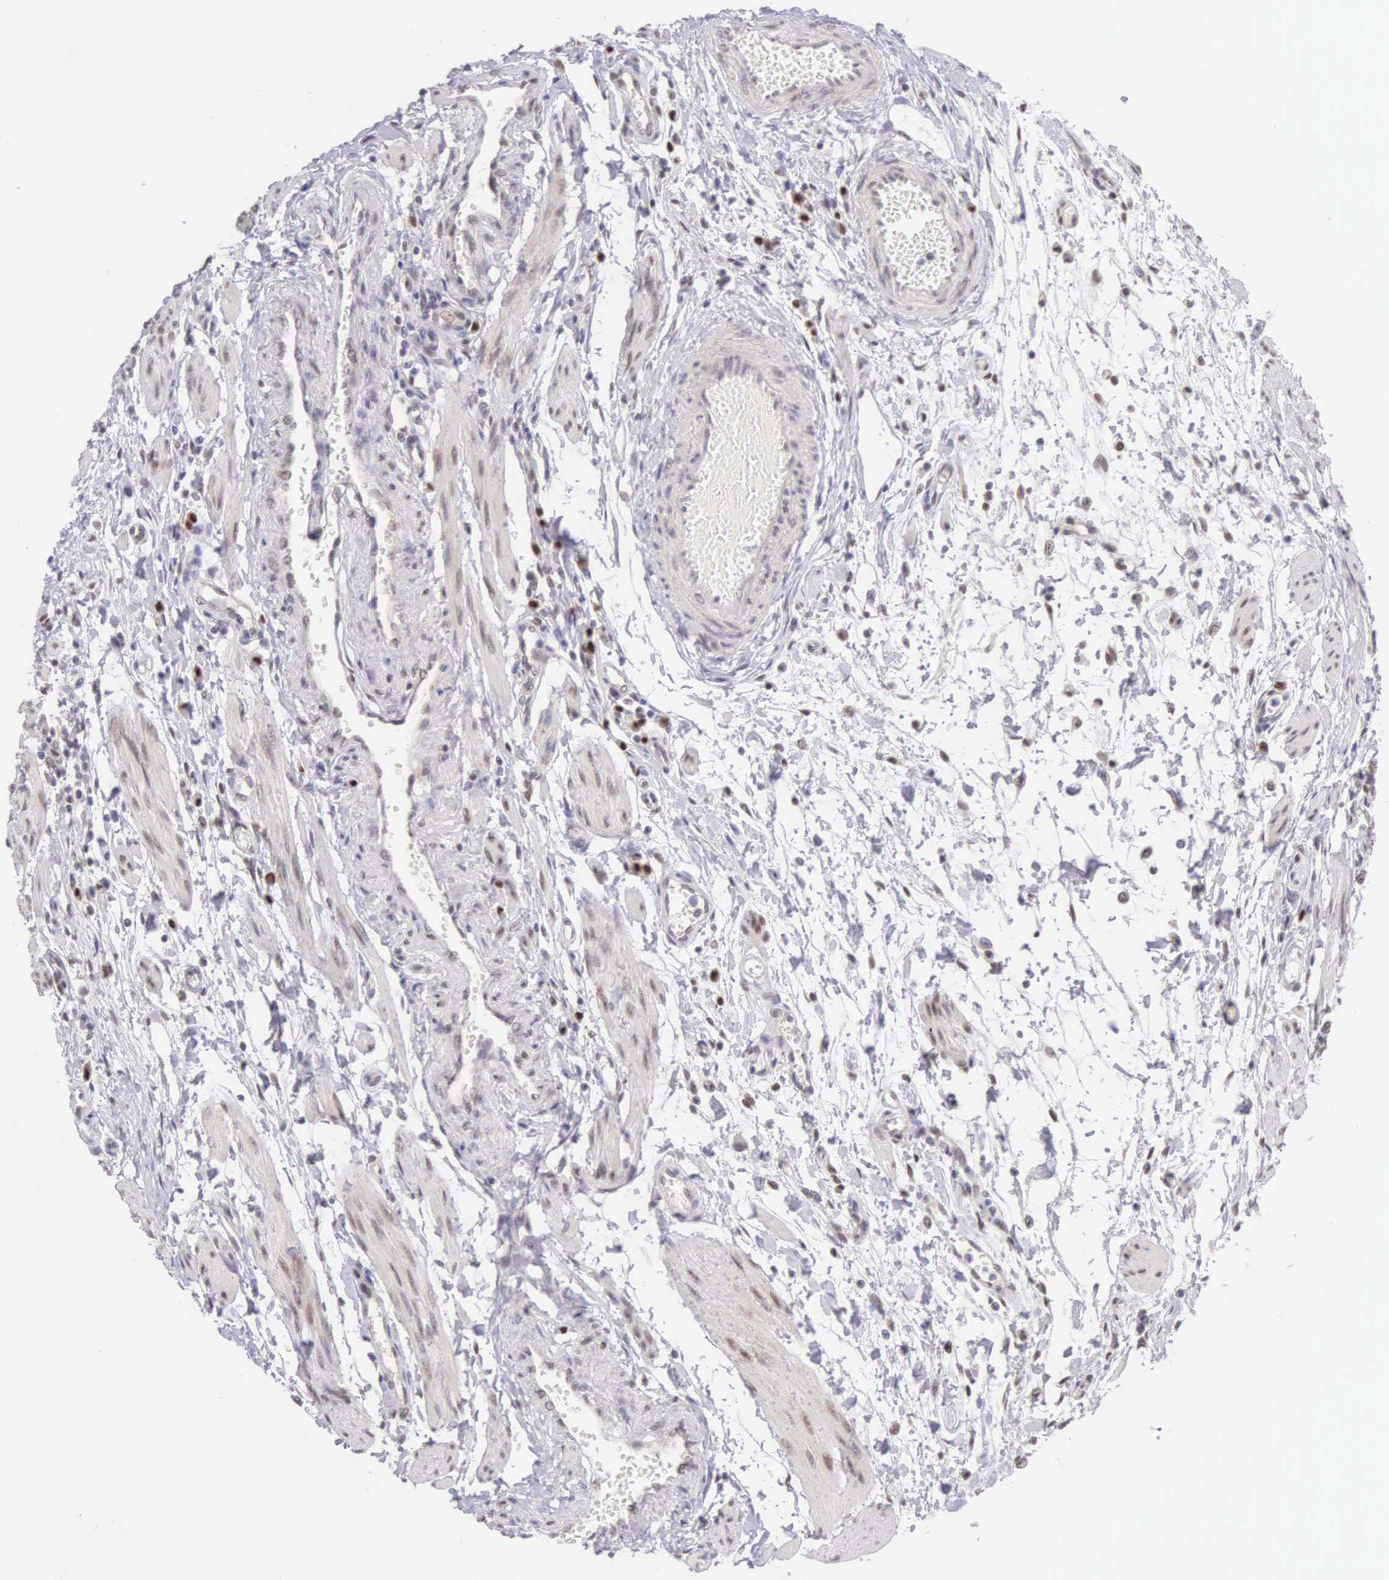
{"staining": {"intensity": "moderate", "quantity": ">75%", "location": "nuclear"}, "tissue": "fallopian tube", "cell_type": "Glandular cells", "image_type": "normal", "snomed": [{"axis": "morphology", "description": "Normal tissue, NOS"}, {"axis": "topography", "description": "Fallopian tube"}], "caption": "Protein staining of benign fallopian tube displays moderate nuclear expression in approximately >75% of glandular cells.", "gene": "CCDC117", "patient": {"sex": "female", "age": 32}}